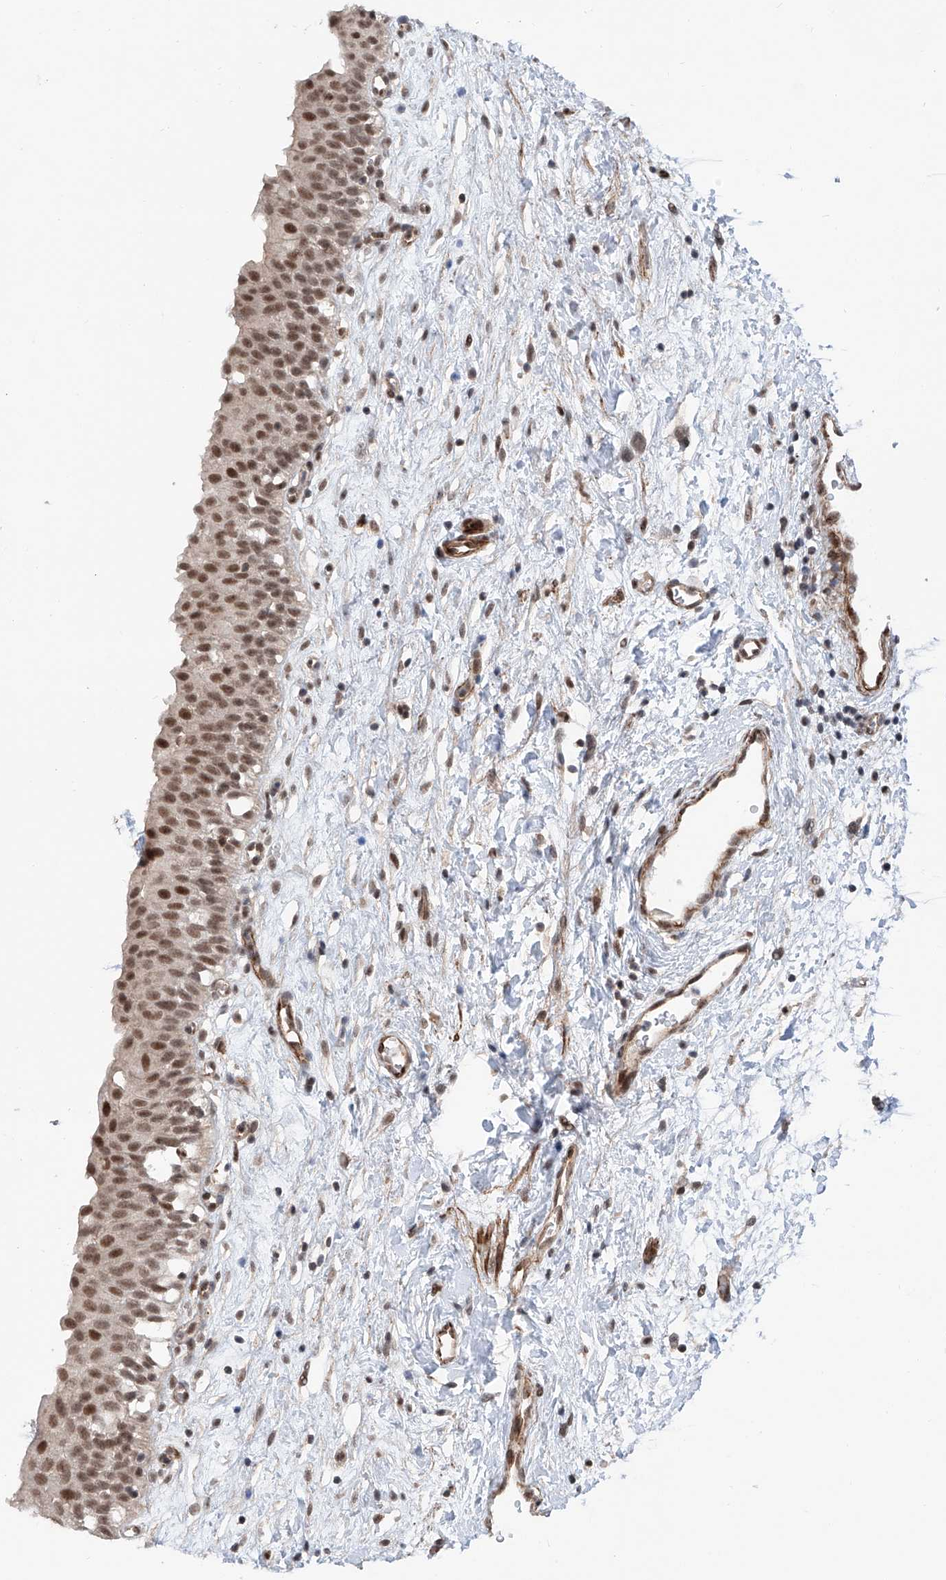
{"staining": {"intensity": "moderate", "quantity": "25%-75%", "location": "nuclear"}, "tissue": "urinary bladder", "cell_type": "Urothelial cells", "image_type": "normal", "snomed": [{"axis": "morphology", "description": "Normal tissue, NOS"}, {"axis": "topography", "description": "Urinary bladder"}], "caption": "The photomicrograph exhibits a brown stain indicating the presence of a protein in the nuclear of urothelial cells in urinary bladder. Using DAB (3,3'-diaminobenzidine) (brown) and hematoxylin (blue) stains, captured at high magnification using brightfield microscopy.", "gene": "SDE2", "patient": {"sex": "male", "age": 51}}